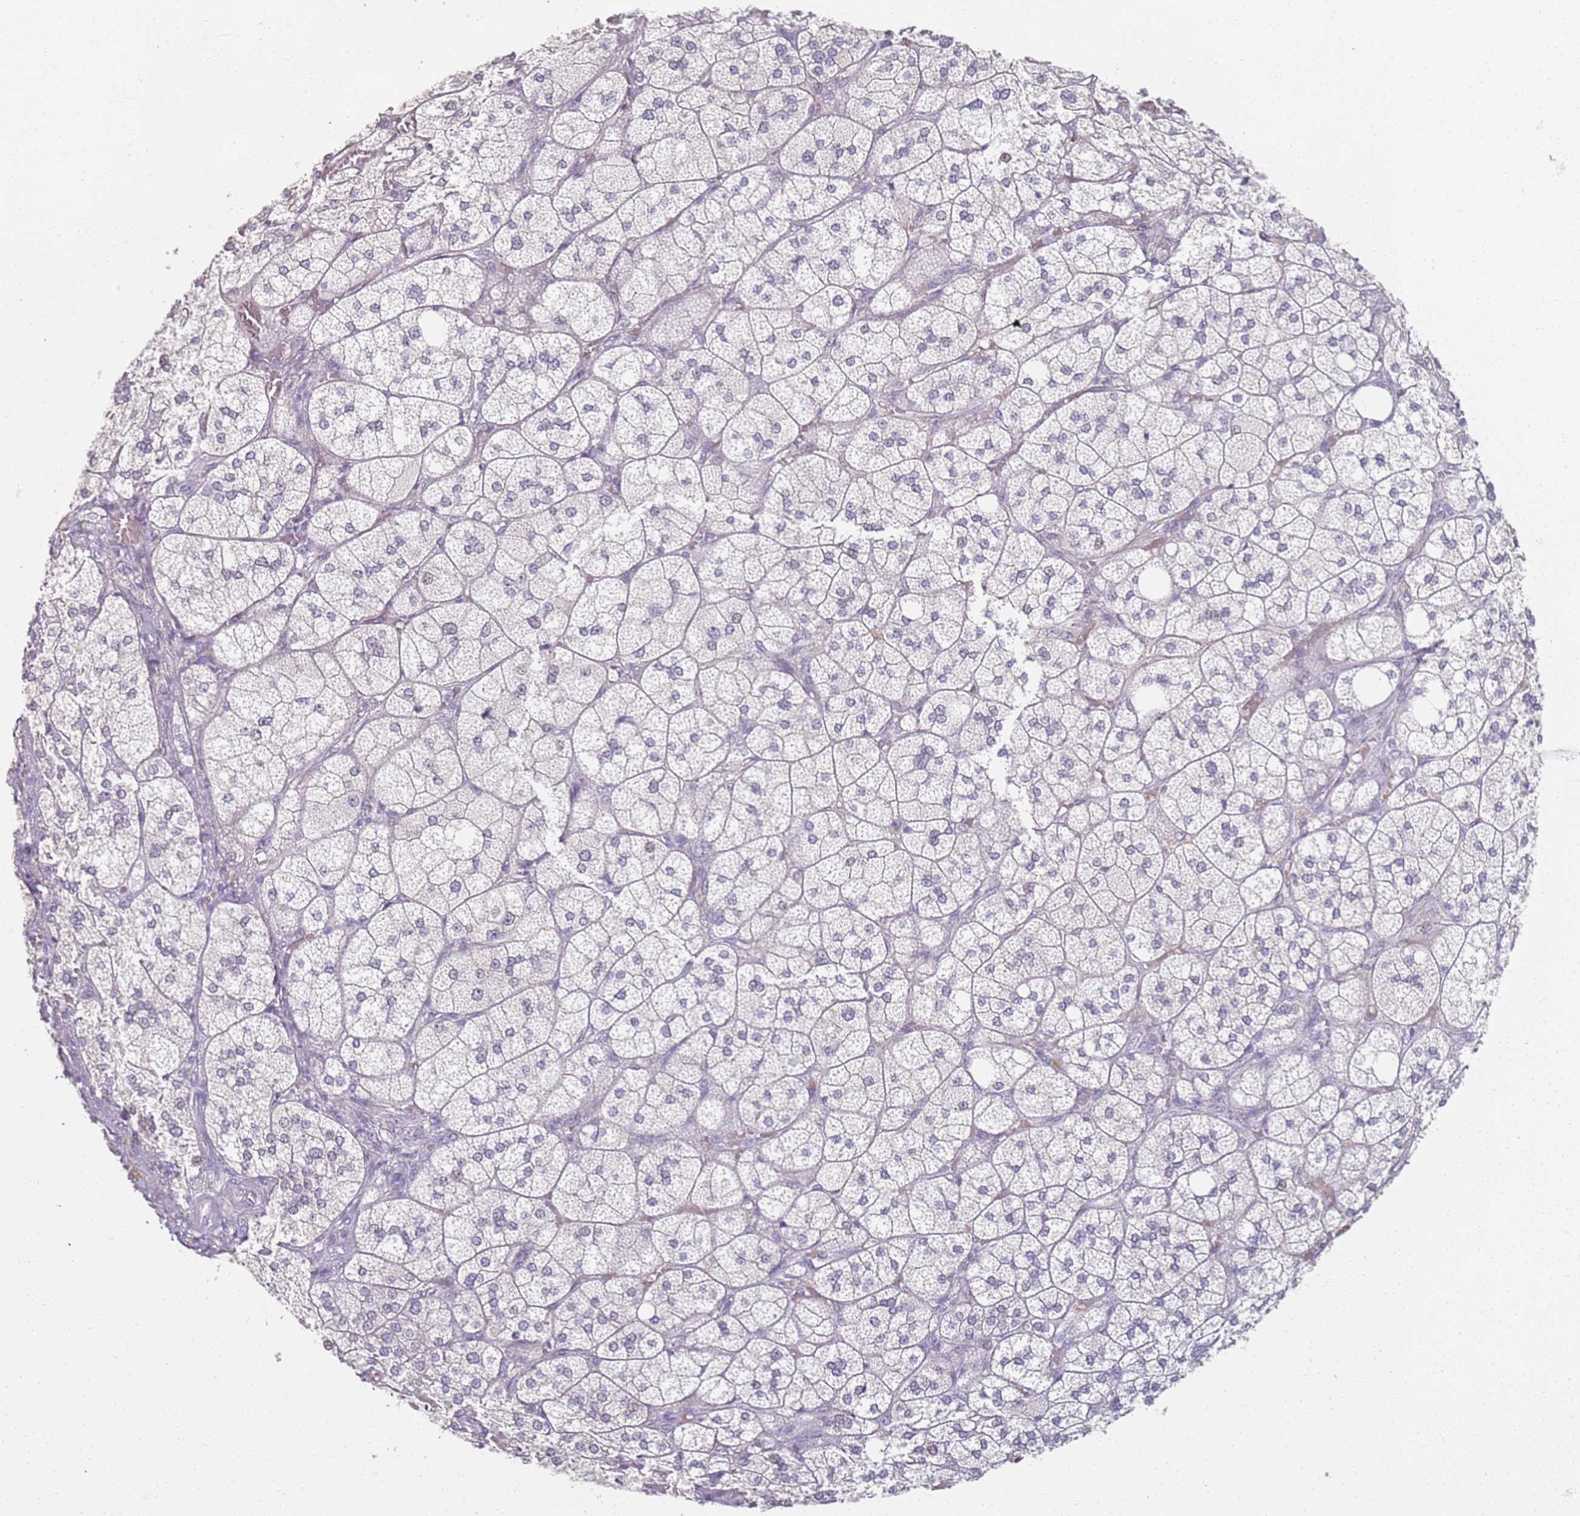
{"staining": {"intensity": "weak", "quantity": "<25%", "location": "nuclear"}, "tissue": "adrenal gland", "cell_type": "Glandular cells", "image_type": "normal", "snomed": [{"axis": "morphology", "description": "Normal tissue, NOS"}, {"axis": "topography", "description": "Adrenal gland"}], "caption": "Immunohistochemical staining of normal adrenal gland demonstrates no significant positivity in glandular cells. (Immunohistochemistry, brightfield microscopy, high magnification).", "gene": "CD40LG", "patient": {"sex": "male", "age": 61}}